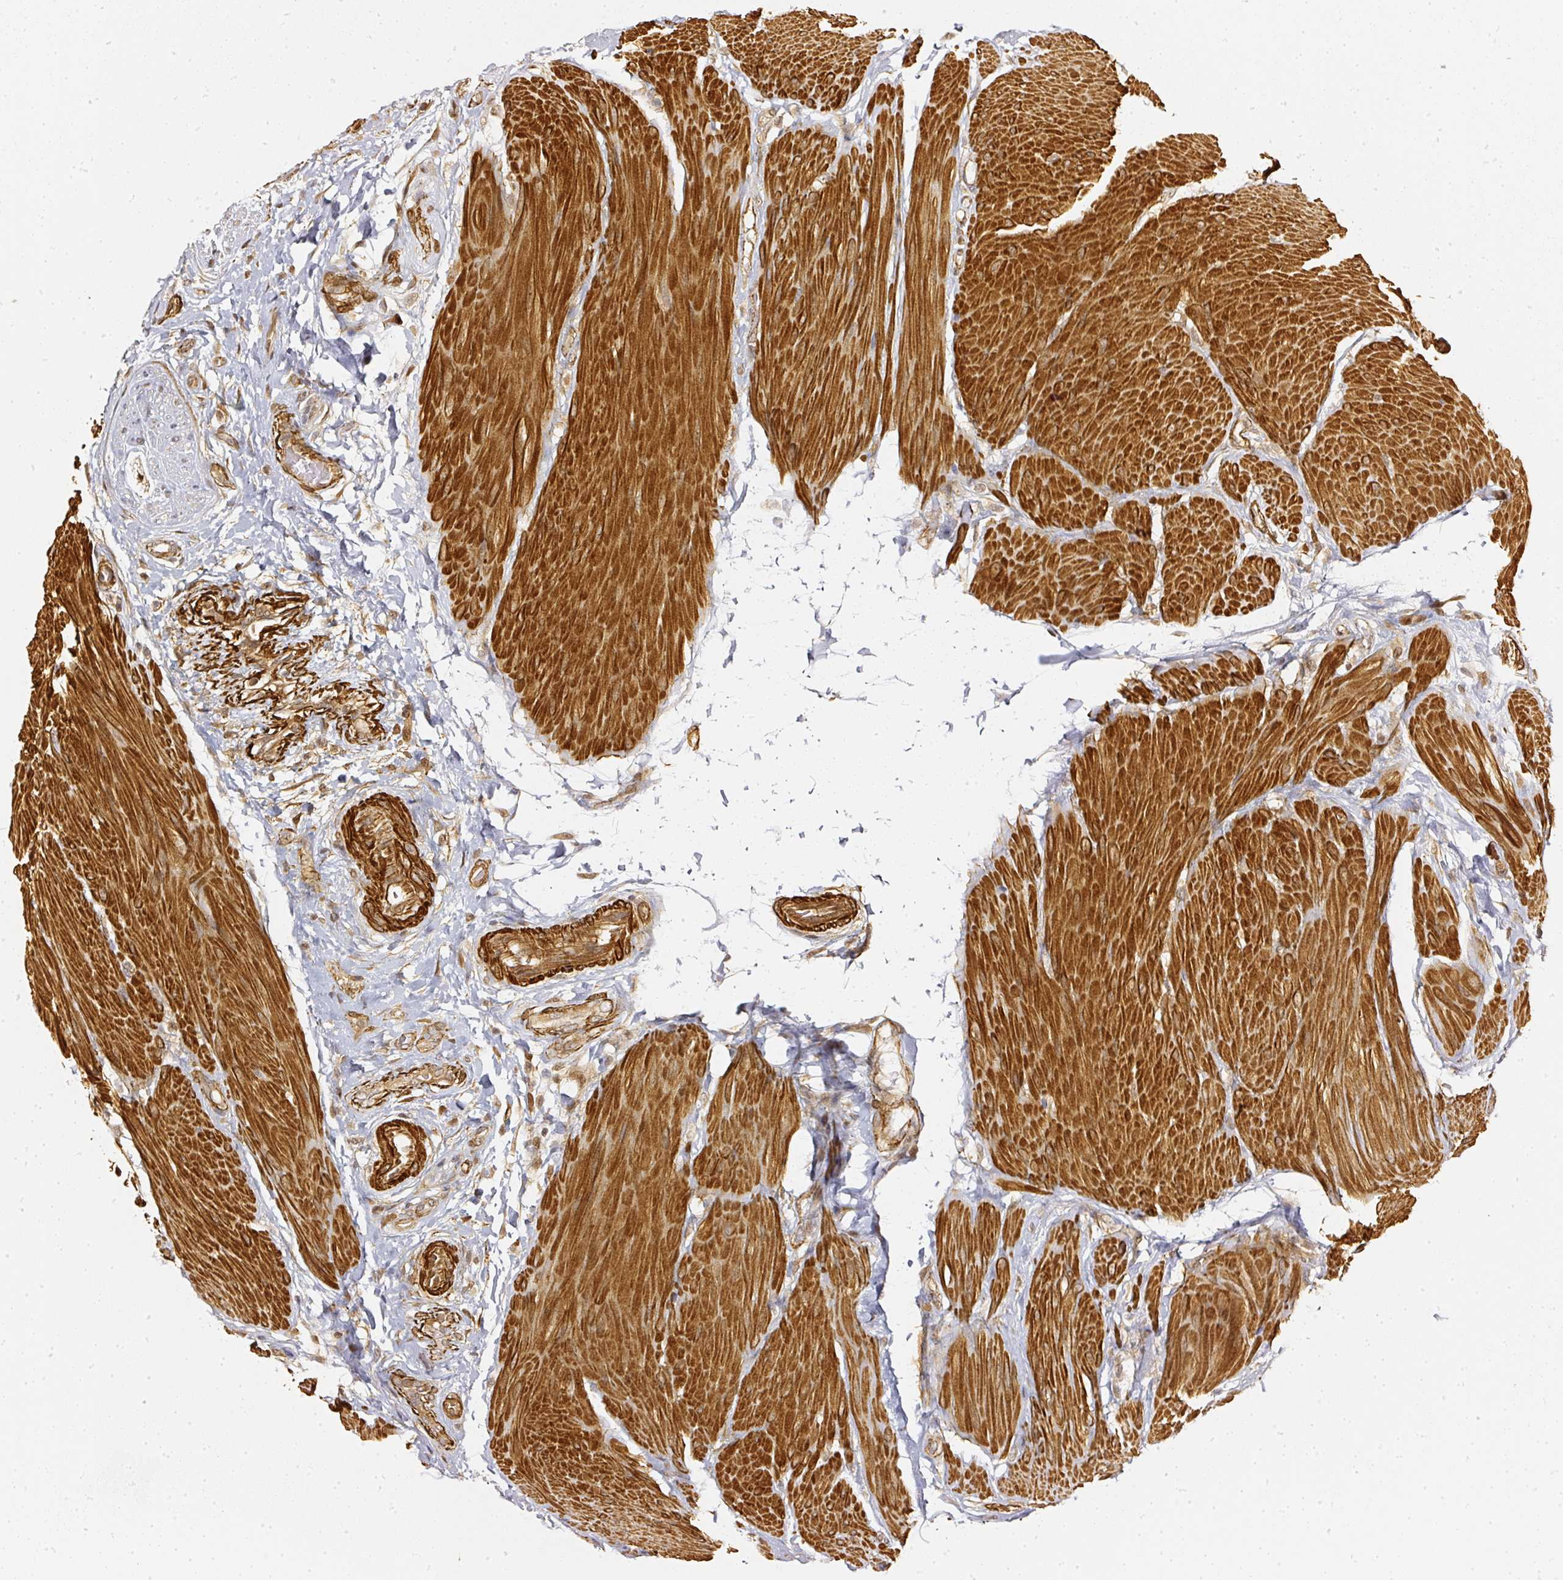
{"staining": {"intensity": "moderate", "quantity": ">75%", "location": "cytoplasmic/membranous,nuclear"}, "tissue": "urothelial cancer", "cell_type": "Tumor cells", "image_type": "cancer", "snomed": [{"axis": "morphology", "description": "Urothelial carcinoma, High grade"}, {"axis": "topography", "description": "Urinary bladder"}], "caption": "The histopathology image exhibits staining of urothelial cancer, revealing moderate cytoplasmic/membranous and nuclear protein positivity (brown color) within tumor cells.", "gene": "PSMD1", "patient": {"sex": "male", "age": 50}}